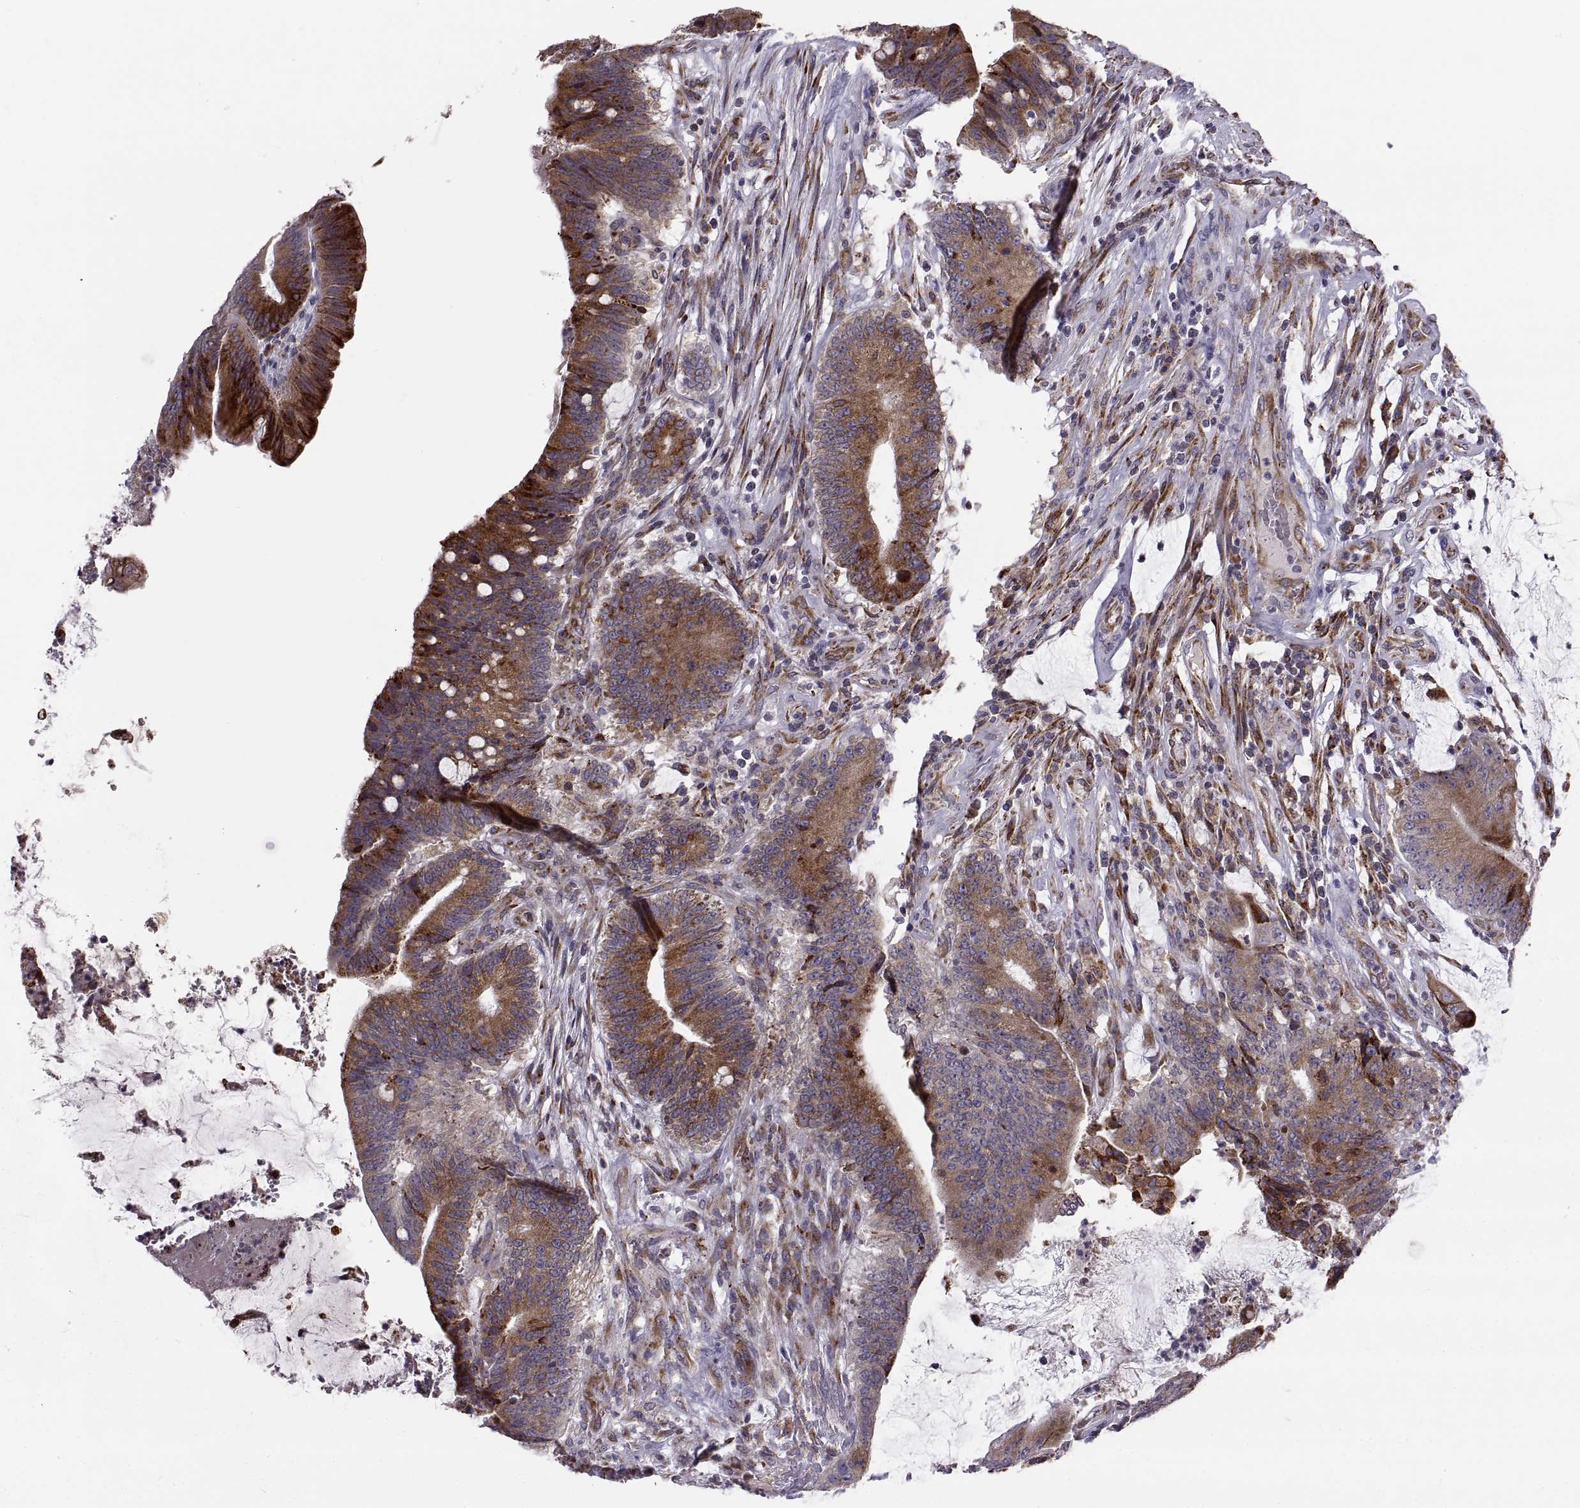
{"staining": {"intensity": "strong", "quantity": "25%-75%", "location": "cytoplasmic/membranous"}, "tissue": "colorectal cancer", "cell_type": "Tumor cells", "image_type": "cancer", "snomed": [{"axis": "morphology", "description": "Adenocarcinoma, NOS"}, {"axis": "topography", "description": "Colon"}], "caption": "Immunohistochemical staining of human colorectal adenocarcinoma displays high levels of strong cytoplasmic/membranous positivity in about 25%-75% of tumor cells.", "gene": "PLEKHB2", "patient": {"sex": "female", "age": 43}}